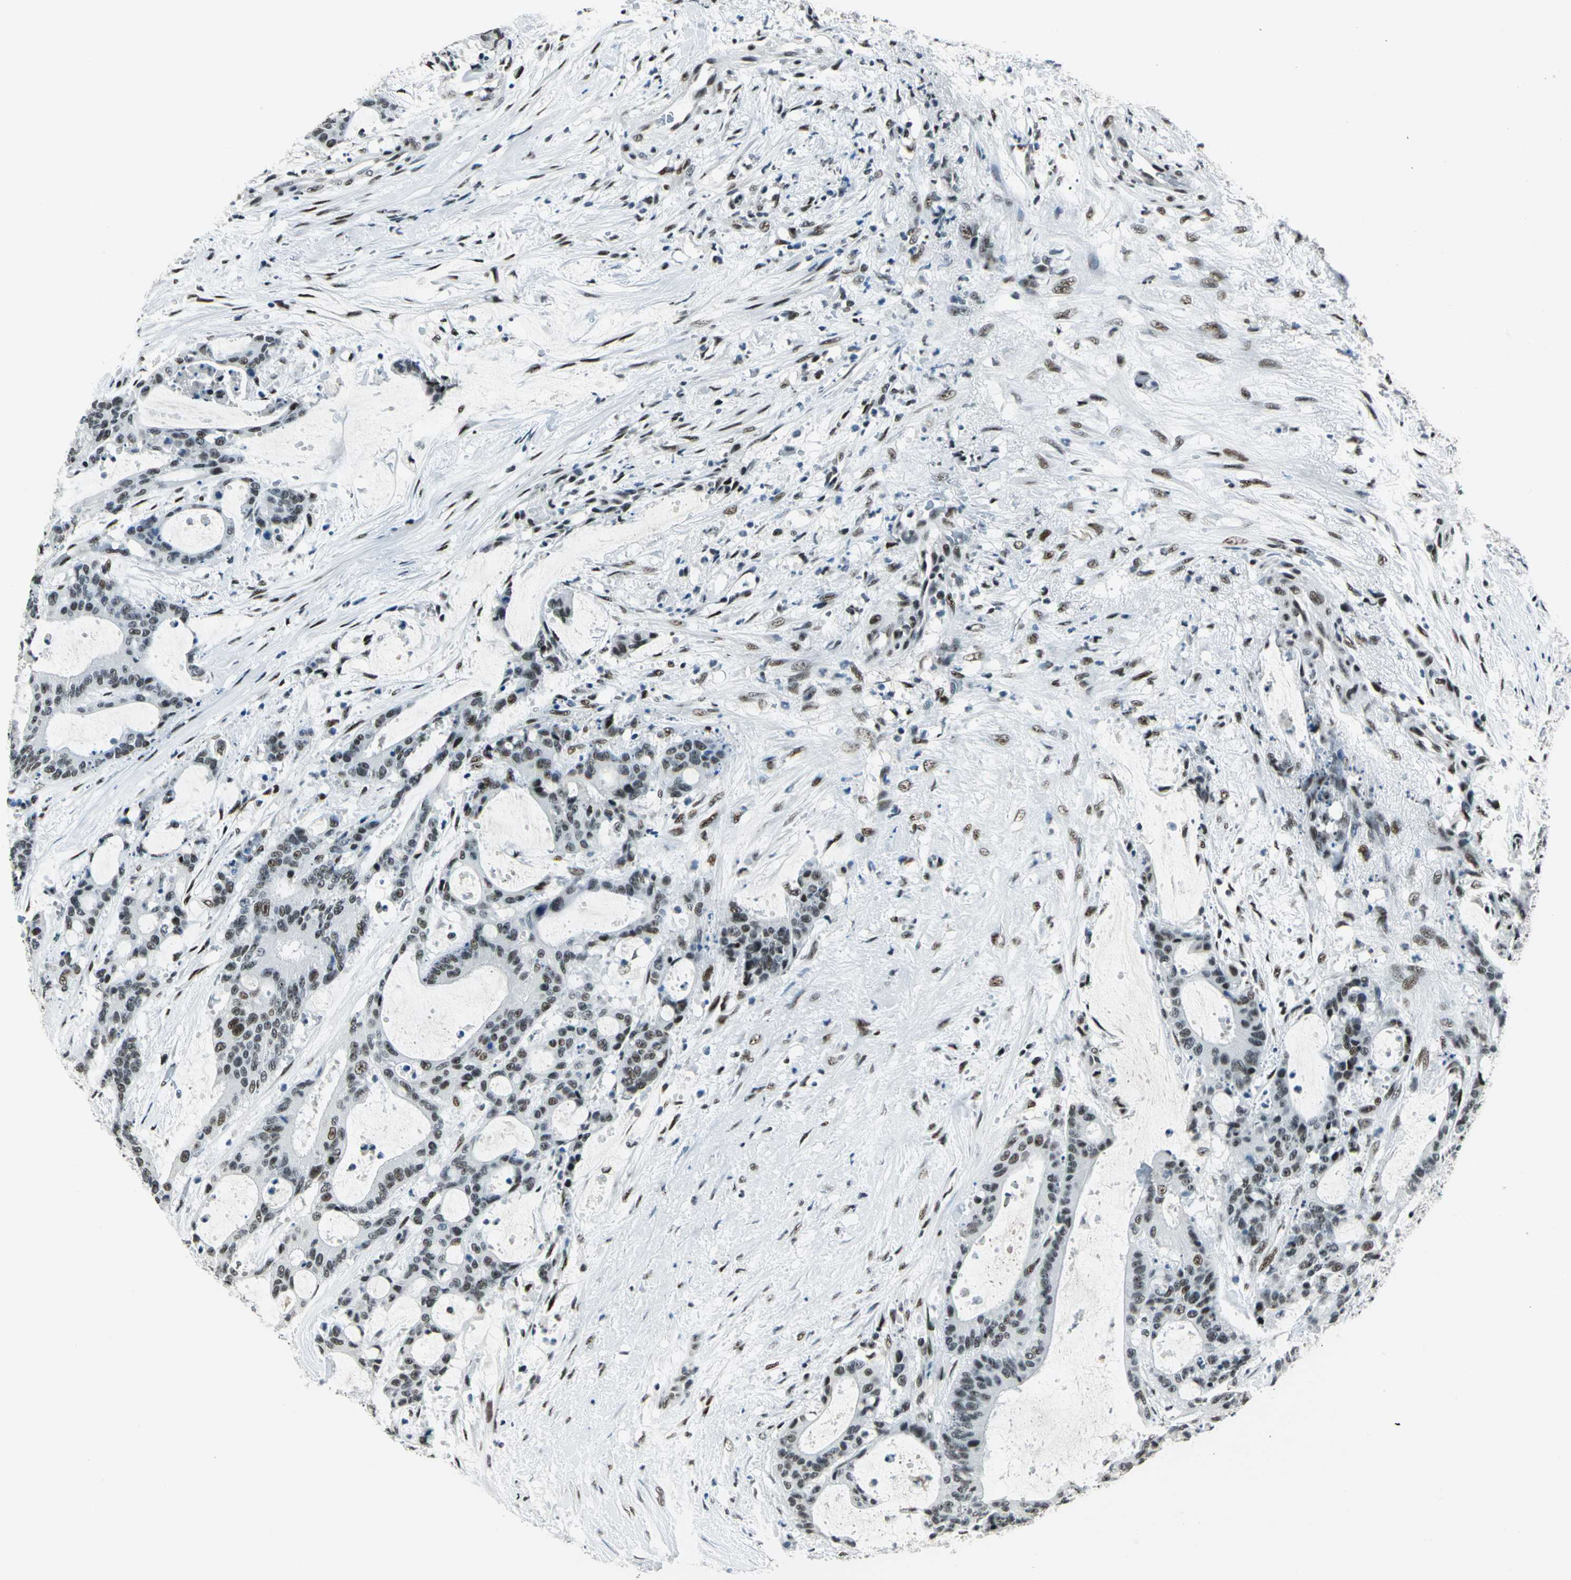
{"staining": {"intensity": "strong", "quantity": ">75%", "location": "nuclear"}, "tissue": "liver cancer", "cell_type": "Tumor cells", "image_type": "cancer", "snomed": [{"axis": "morphology", "description": "Cholangiocarcinoma"}, {"axis": "topography", "description": "Liver"}], "caption": "Protein expression analysis of human liver cancer (cholangiocarcinoma) reveals strong nuclear positivity in approximately >75% of tumor cells. (brown staining indicates protein expression, while blue staining denotes nuclei).", "gene": "KAT6B", "patient": {"sex": "female", "age": 73}}